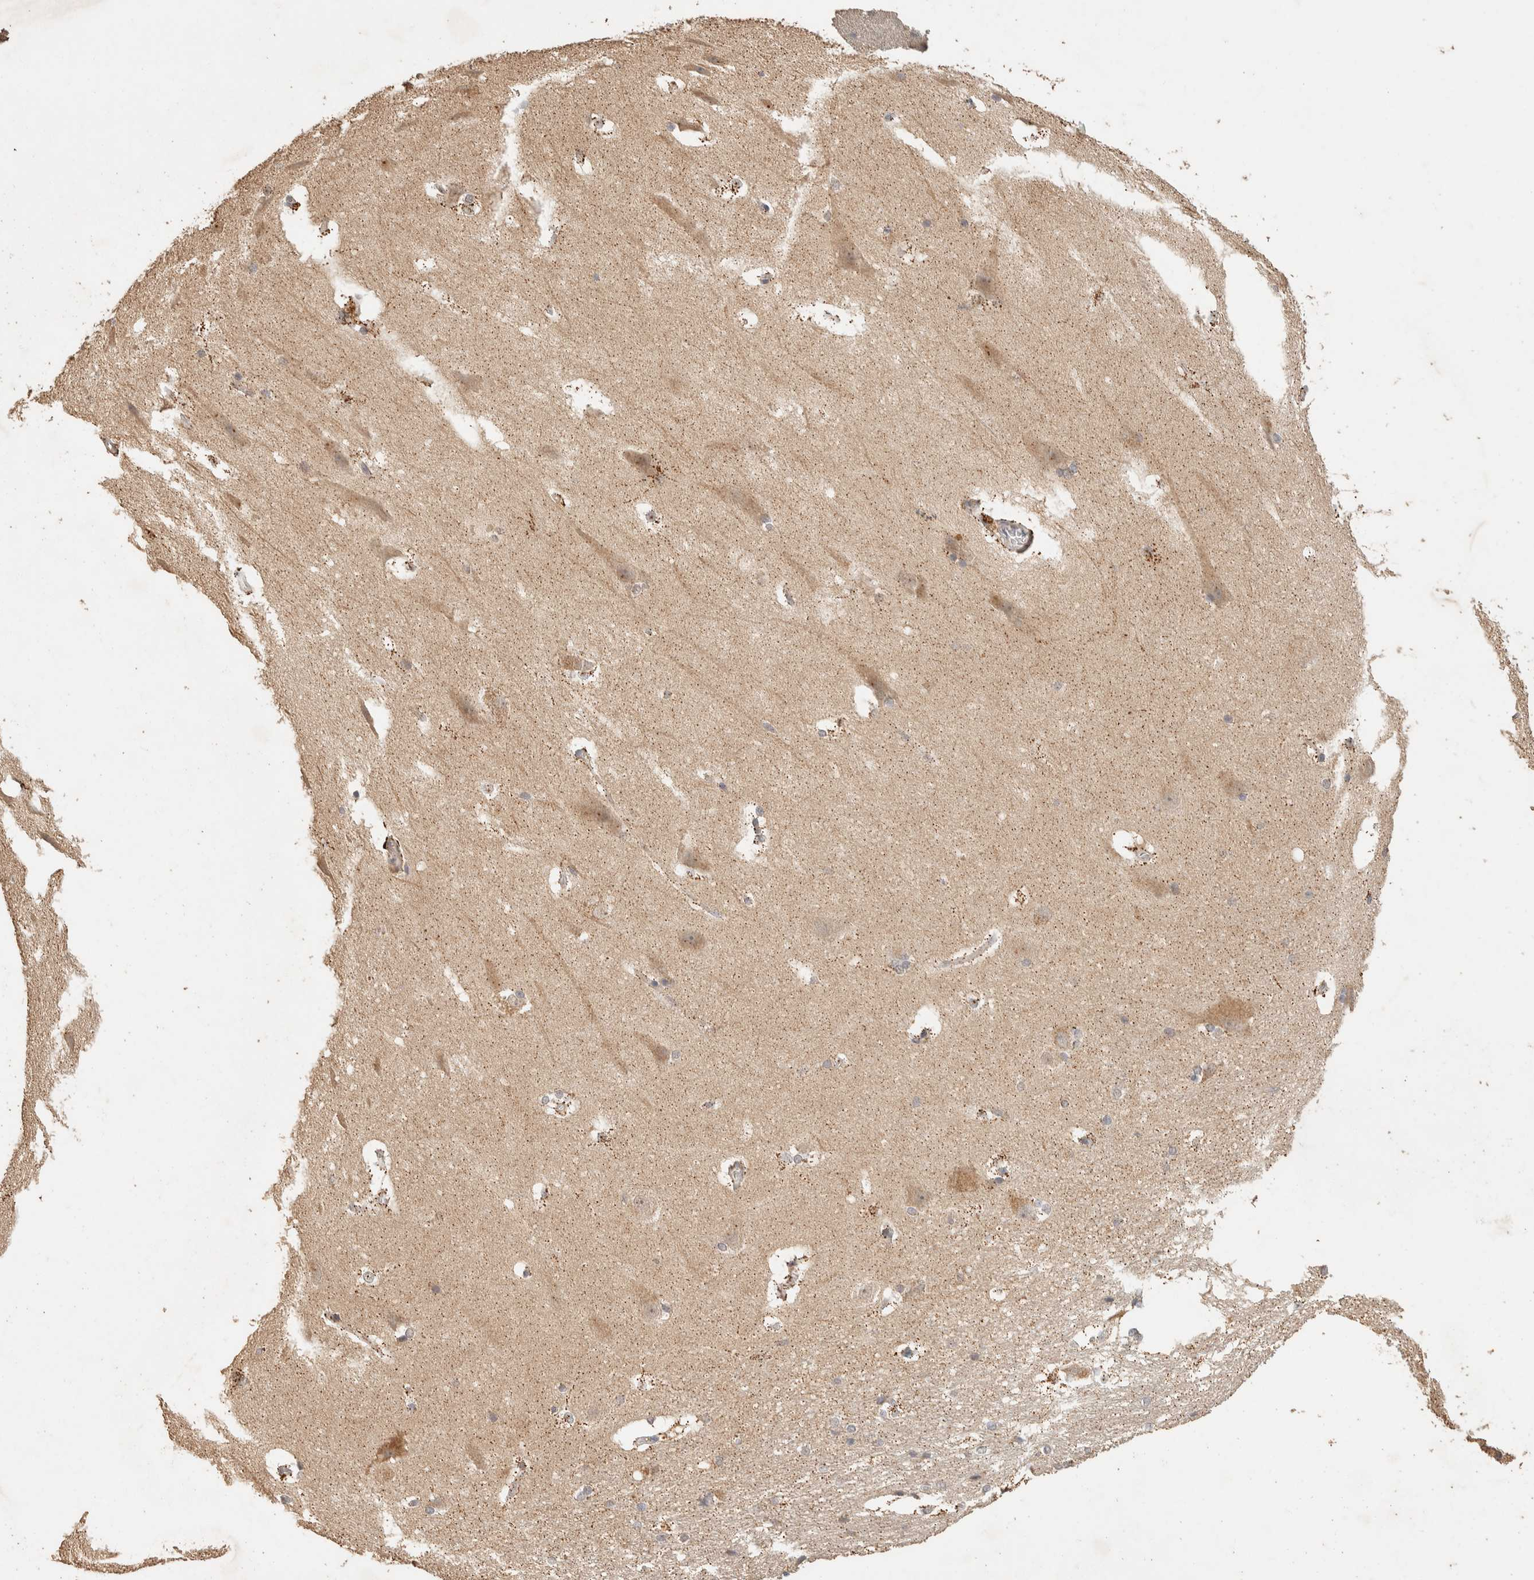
{"staining": {"intensity": "weak", "quantity": "25%-75%", "location": "cytoplasmic/membranous"}, "tissue": "hippocampus", "cell_type": "Glial cells", "image_type": "normal", "snomed": [{"axis": "morphology", "description": "Normal tissue, NOS"}, {"axis": "topography", "description": "Hippocampus"}], "caption": "Unremarkable hippocampus exhibits weak cytoplasmic/membranous expression in approximately 25%-75% of glial cells, visualized by immunohistochemistry.", "gene": "ITPA", "patient": {"sex": "female", "age": 19}}